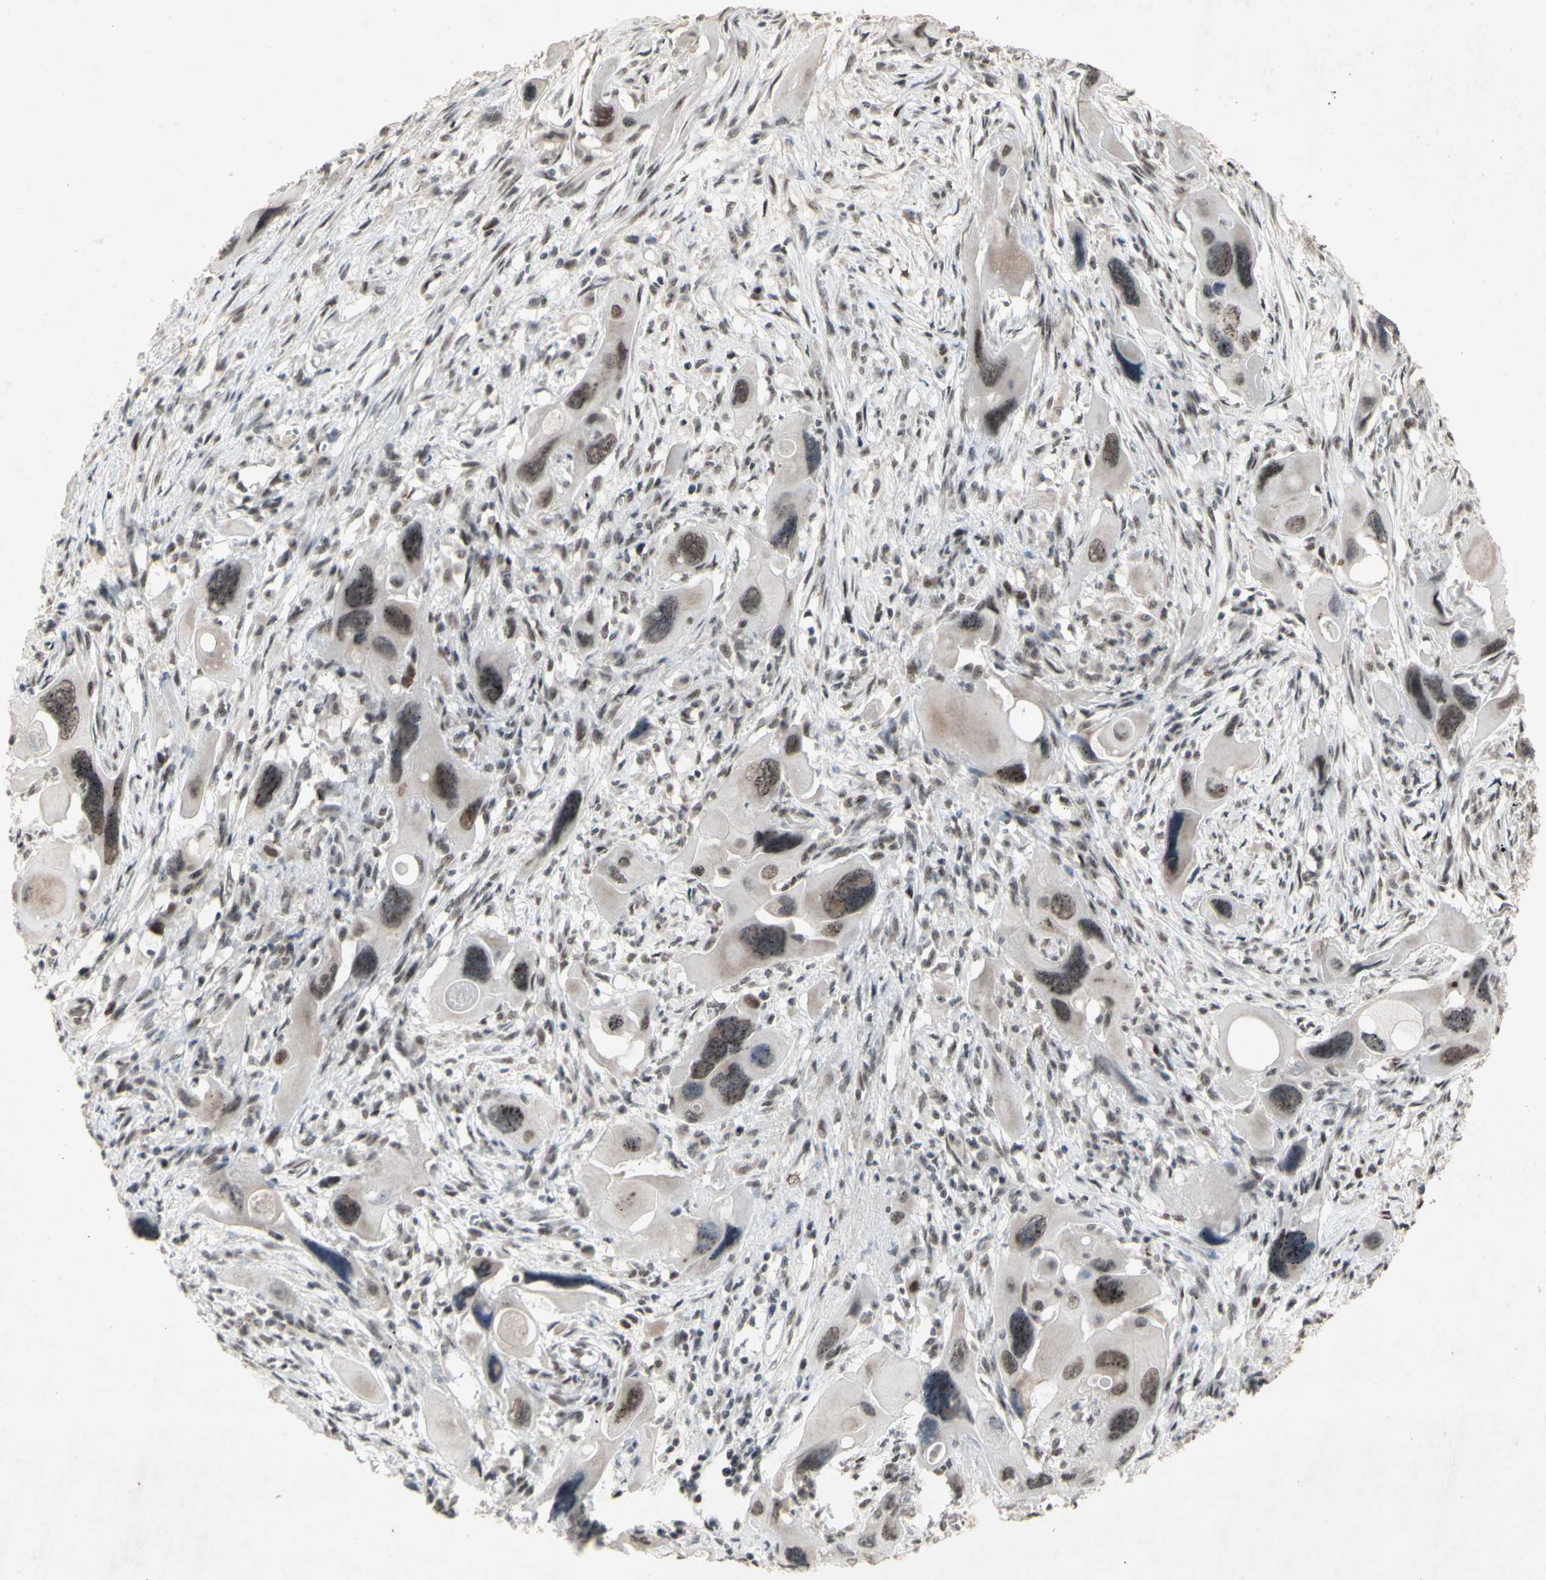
{"staining": {"intensity": "moderate", "quantity": "25%-75%", "location": "nuclear"}, "tissue": "pancreatic cancer", "cell_type": "Tumor cells", "image_type": "cancer", "snomed": [{"axis": "morphology", "description": "Adenocarcinoma, NOS"}, {"axis": "topography", "description": "Pancreas"}], "caption": "Protein expression by immunohistochemistry exhibits moderate nuclear staining in about 25%-75% of tumor cells in pancreatic adenocarcinoma.", "gene": "CENPB", "patient": {"sex": "male", "age": 73}}